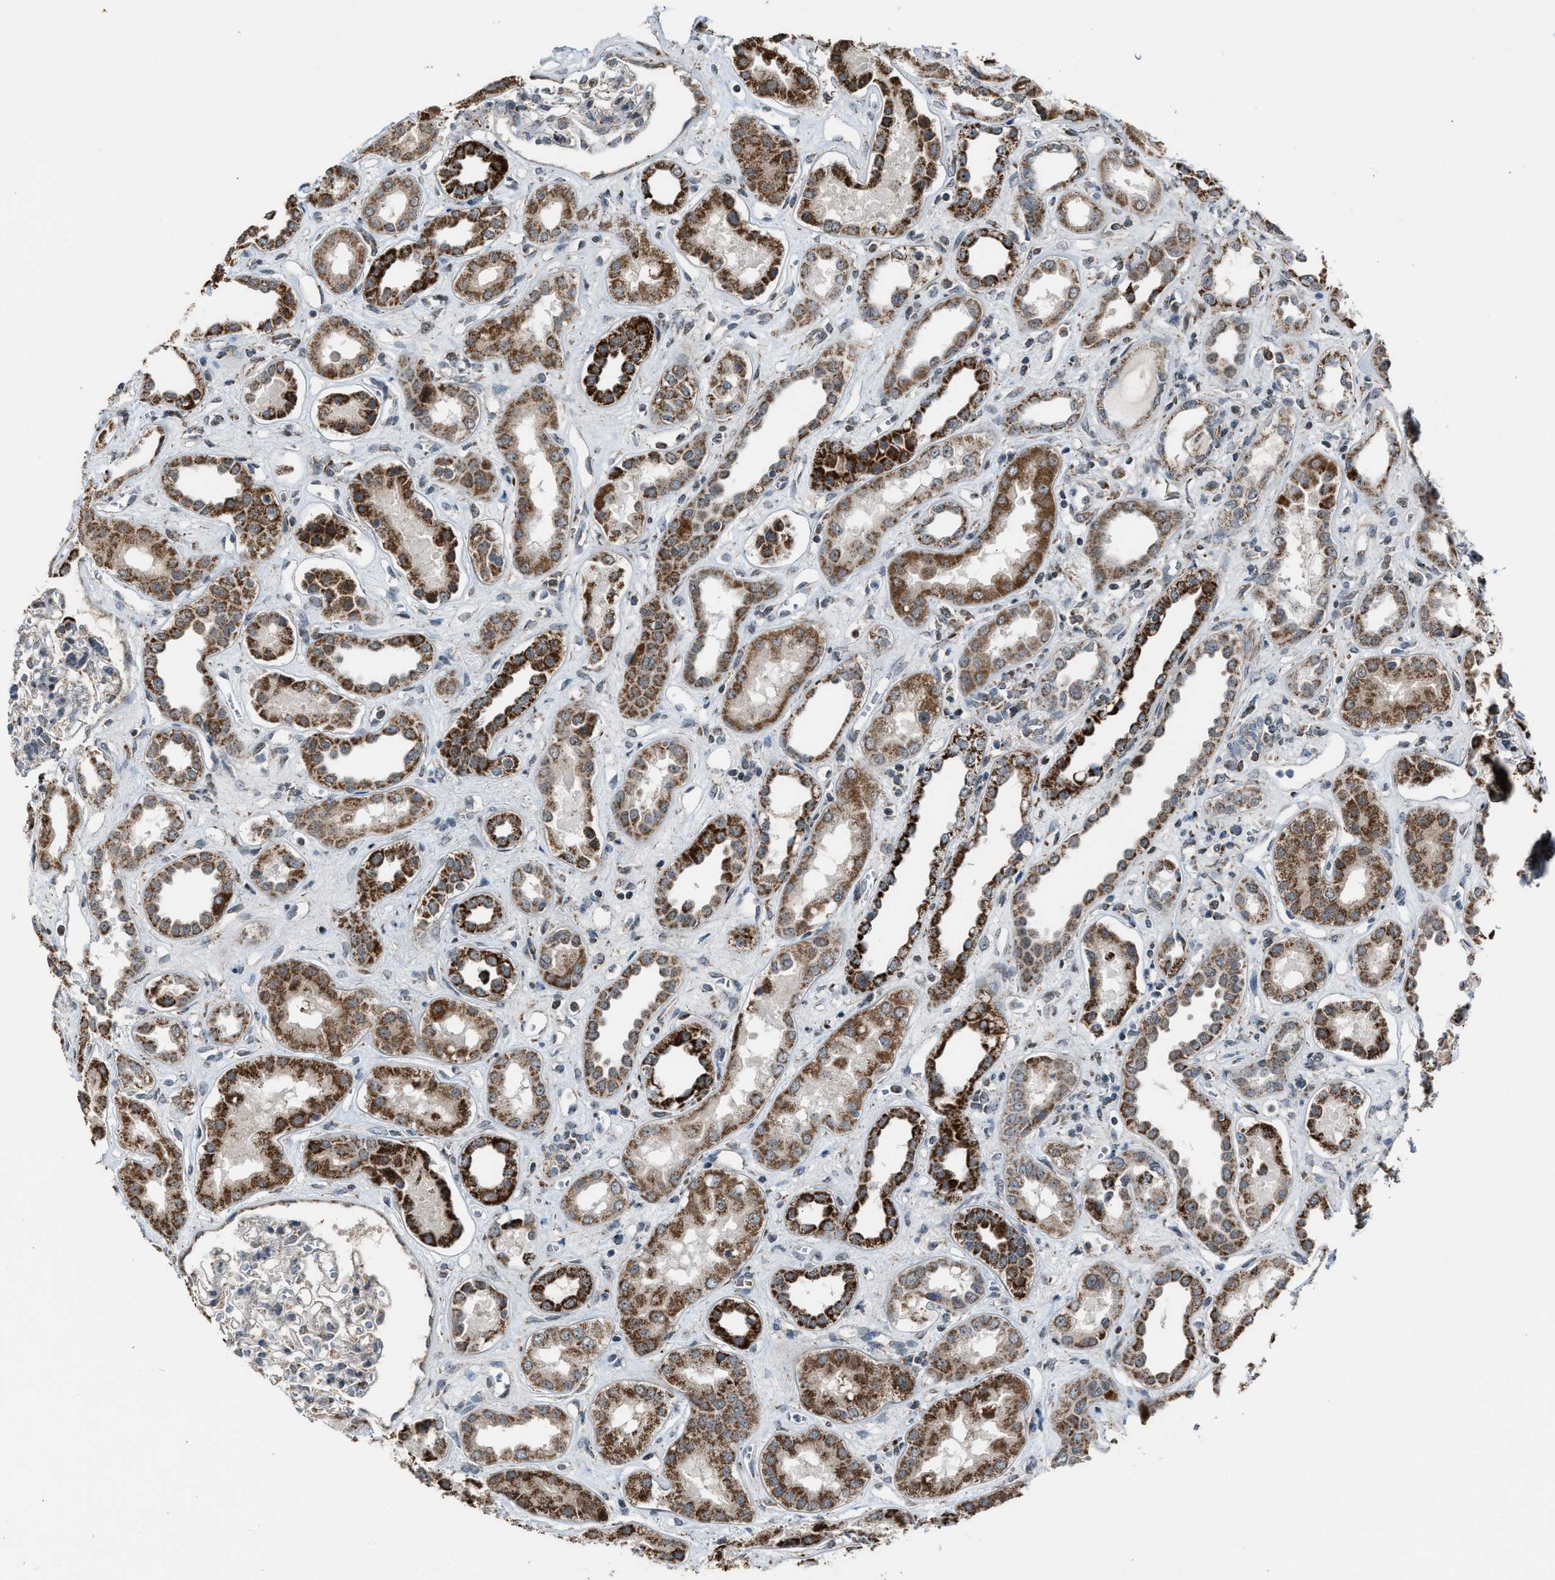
{"staining": {"intensity": "negative", "quantity": "none", "location": "none"}, "tissue": "kidney", "cell_type": "Cells in glomeruli", "image_type": "normal", "snomed": [{"axis": "morphology", "description": "Normal tissue, NOS"}, {"axis": "topography", "description": "Kidney"}], "caption": "Kidney stained for a protein using IHC exhibits no positivity cells in glomeruli.", "gene": "CHN2", "patient": {"sex": "male", "age": 59}}